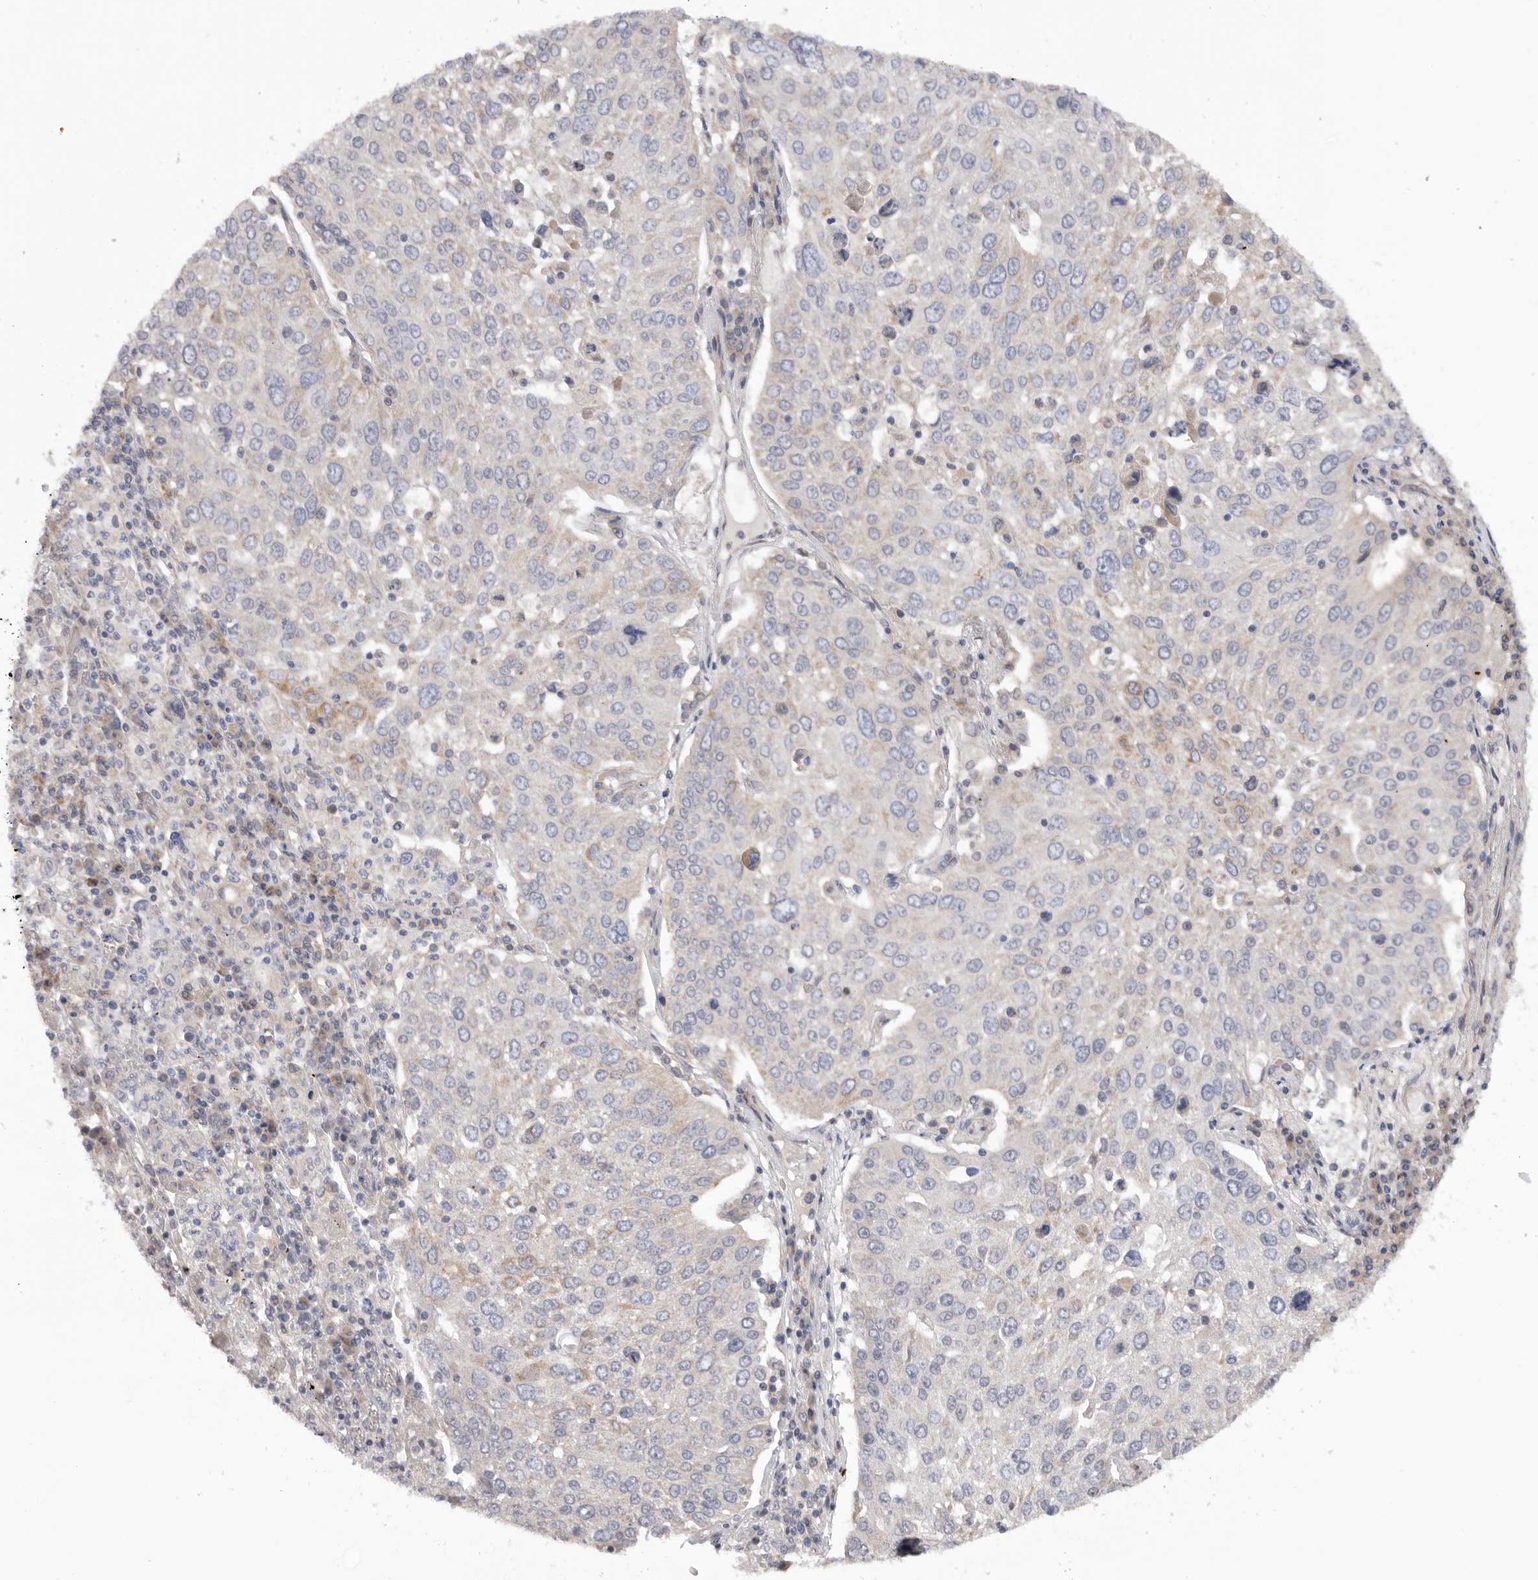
{"staining": {"intensity": "weak", "quantity": "<25%", "location": "cytoplasmic/membranous"}, "tissue": "lung cancer", "cell_type": "Tumor cells", "image_type": "cancer", "snomed": [{"axis": "morphology", "description": "Squamous cell carcinoma, NOS"}, {"axis": "topography", "description": "Lung"}], "caption": "Tumor cells are negative for brown protein staining in squamous cell carcinoma (lung).", "gene": "MTFR1L", "patient": {"sex": "male", "age": 65}}